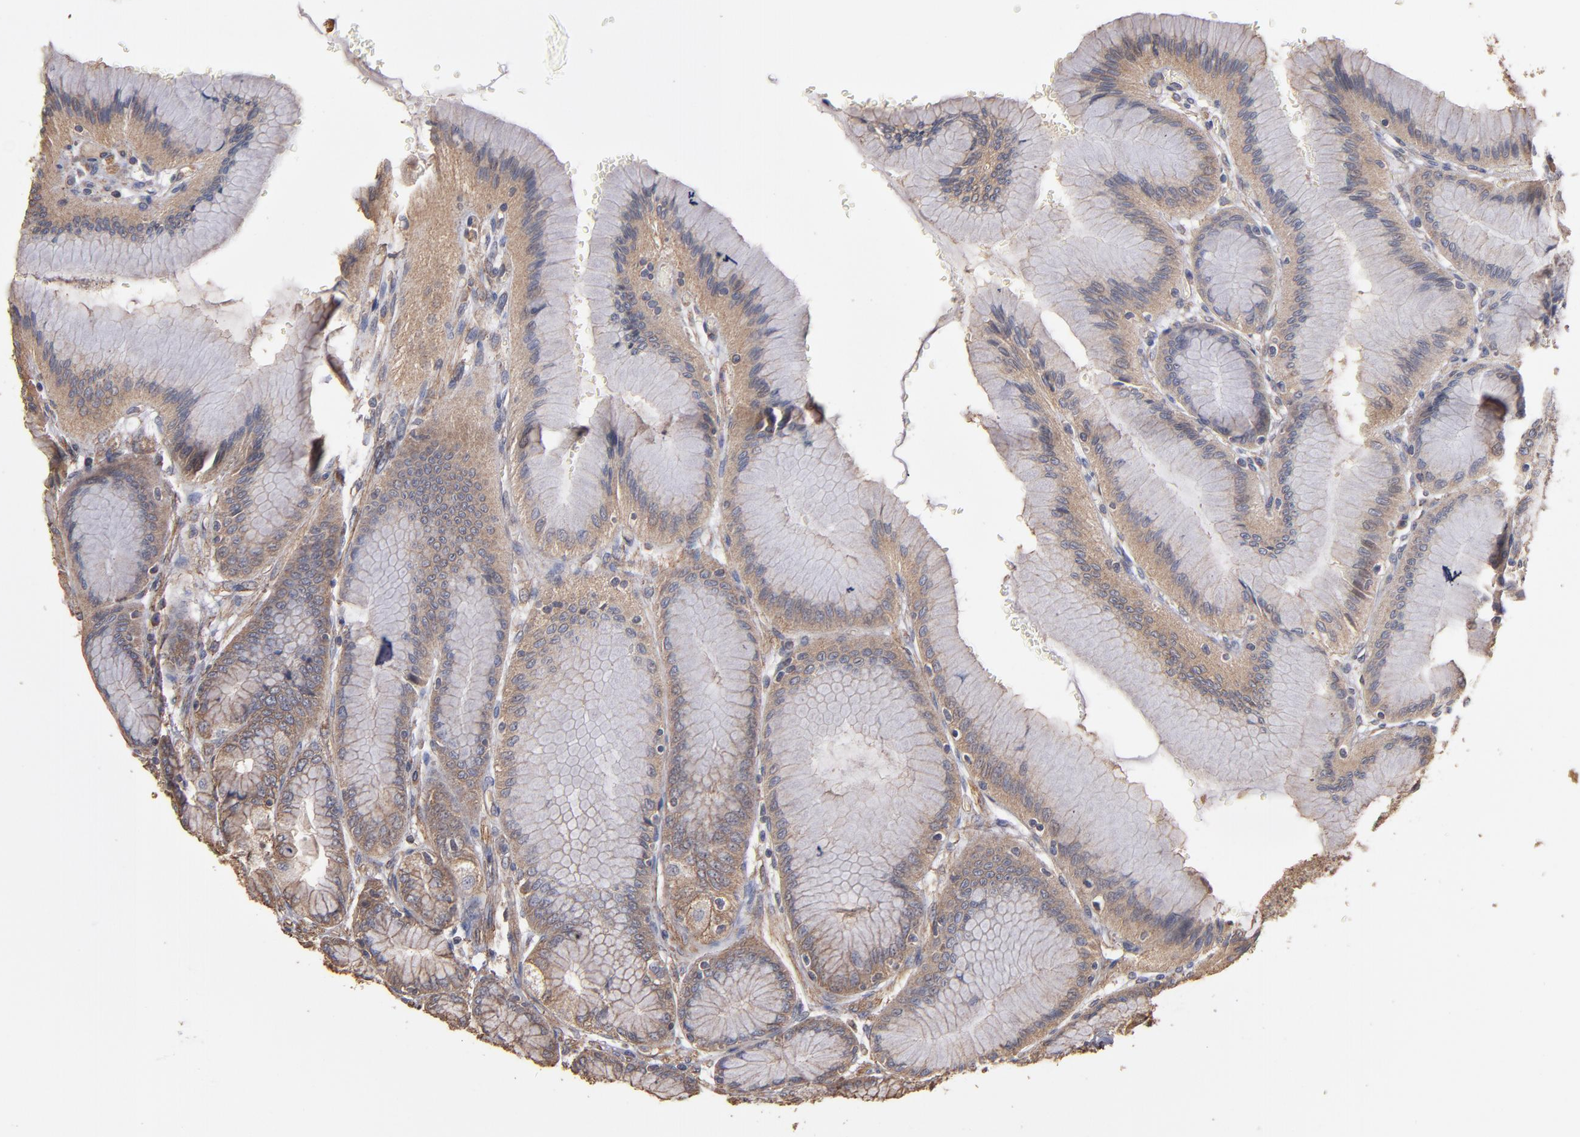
{"staining": {"intensity": "moderate", "quantity": ">75%", "location": "cytoplasmic/membranous"}, "tissue": "stomach", "cell_type": "Glandular cells", "image_type": "normal", "snomed": [{"axis": "morphology", "description": "Normal tissue, NOS"}, {"axis": "morphology", "description": "Adenocarcinoma, NOS"}, {"axis": "topography", "description": "Stomach"}, {"axis": "topography", "description": "Stomach, lower"}], "caption": "Immunohistochemistry (IHC) staining of unremarkable stomach, which shows medium levels of moderate cytoplasmic/membranous staining in about >75% of glandular cells indicating moderate cytoplasmic/membranous protein positivity. The staining was performed using DAB (brown) for protein detection and nuclei were counterstained in hematoxylin (blue).", "gene": "DMD", "patient": {"sex": "female", "age": 65}}